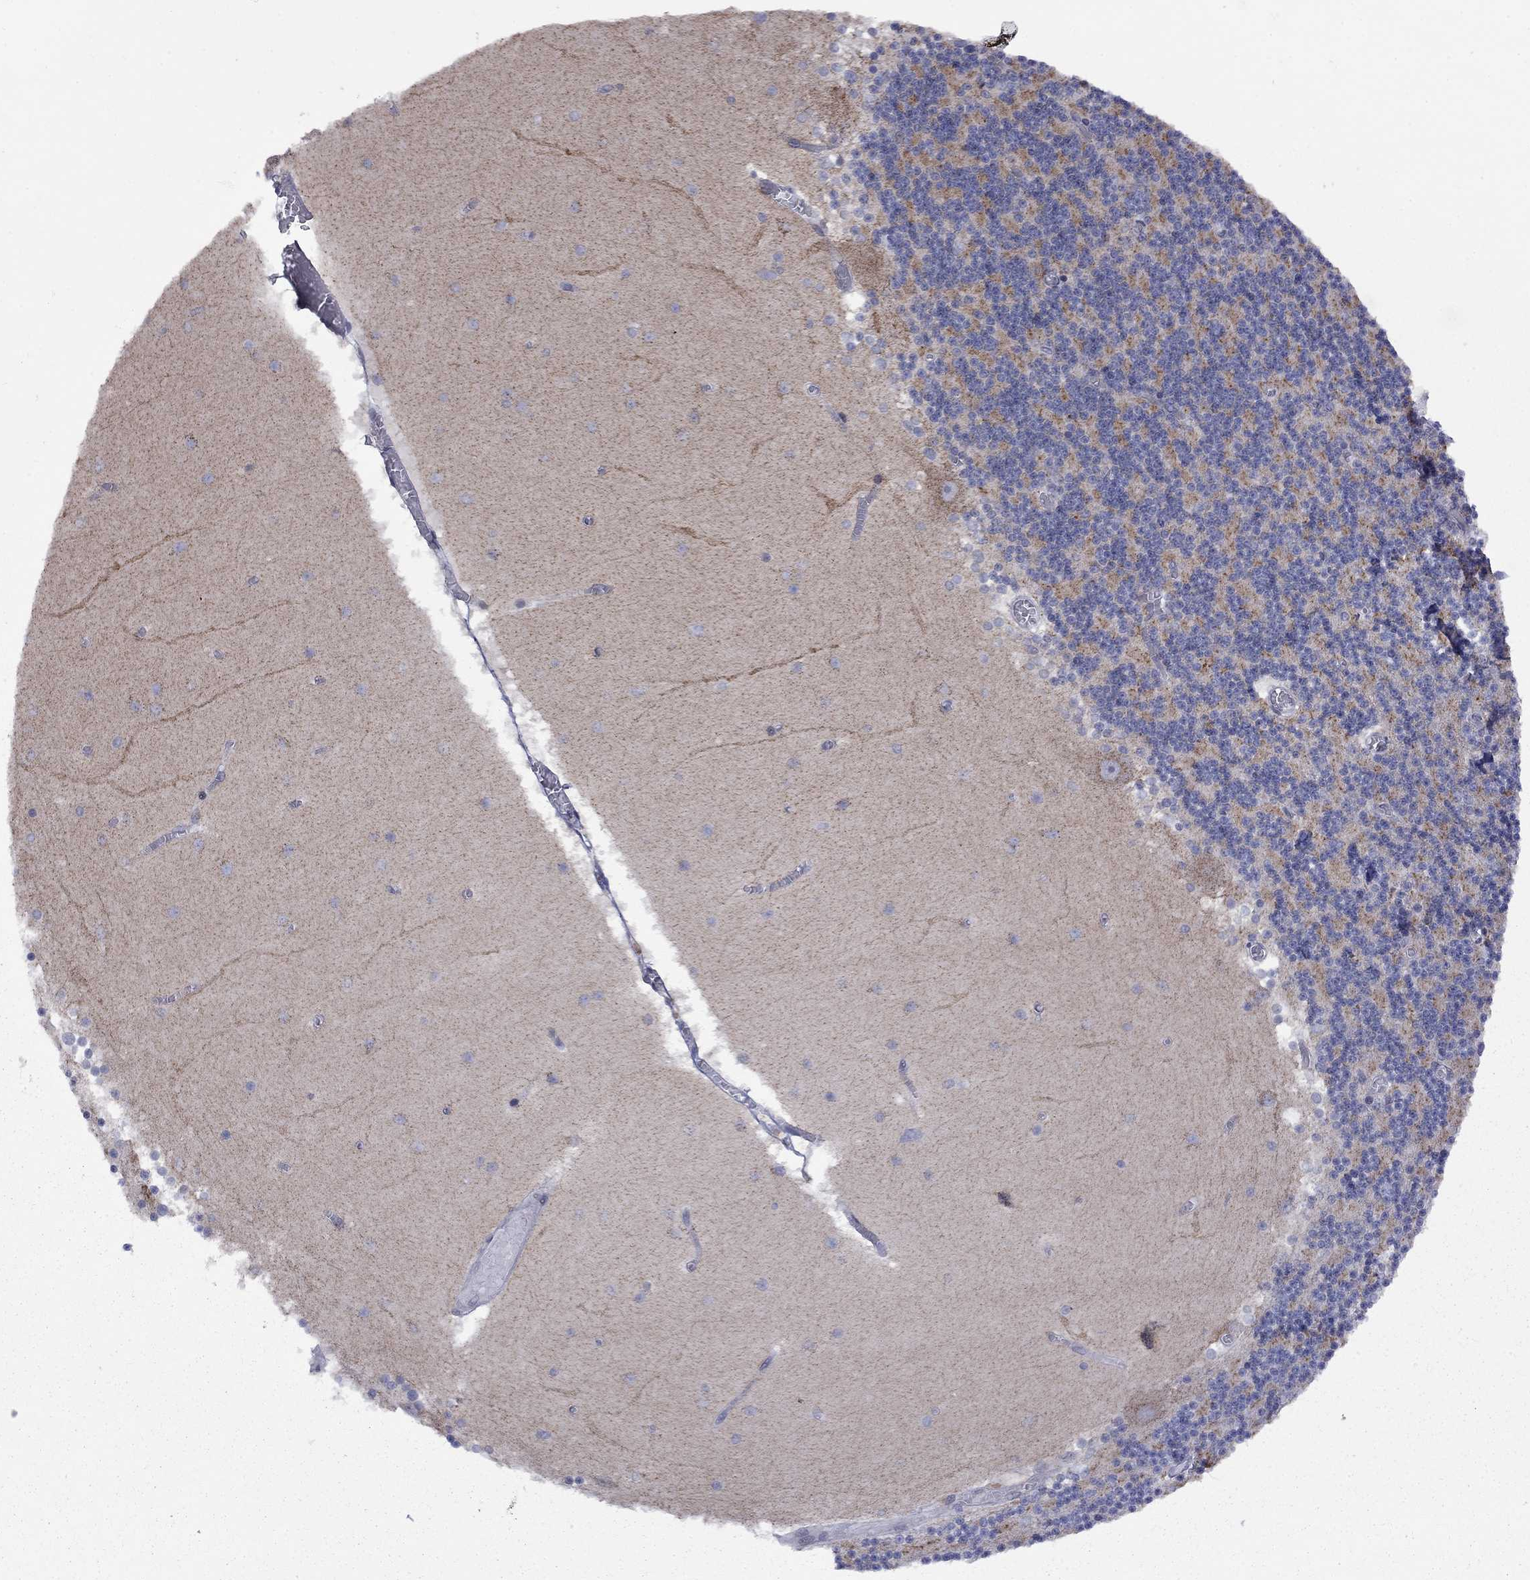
{"staining": {"intensity": "negative", "quantity": "none", "location": "none"}, "tissue": "cerebellum", "cell_type": "Cells in granular layer", "image_type": "normal", "snomed": [{"axis": "morphology", "description": "Normal tissue, NOS"}, {"axis": "topography", "description": "Cerebellum"}], "caption": "This is an immunohistochemistry micrograph of benign human cerebellum. There is no staining in cells in granular layer.", "gene": "KCNJ16", "patient": {"sex": "female", "age": 28}}